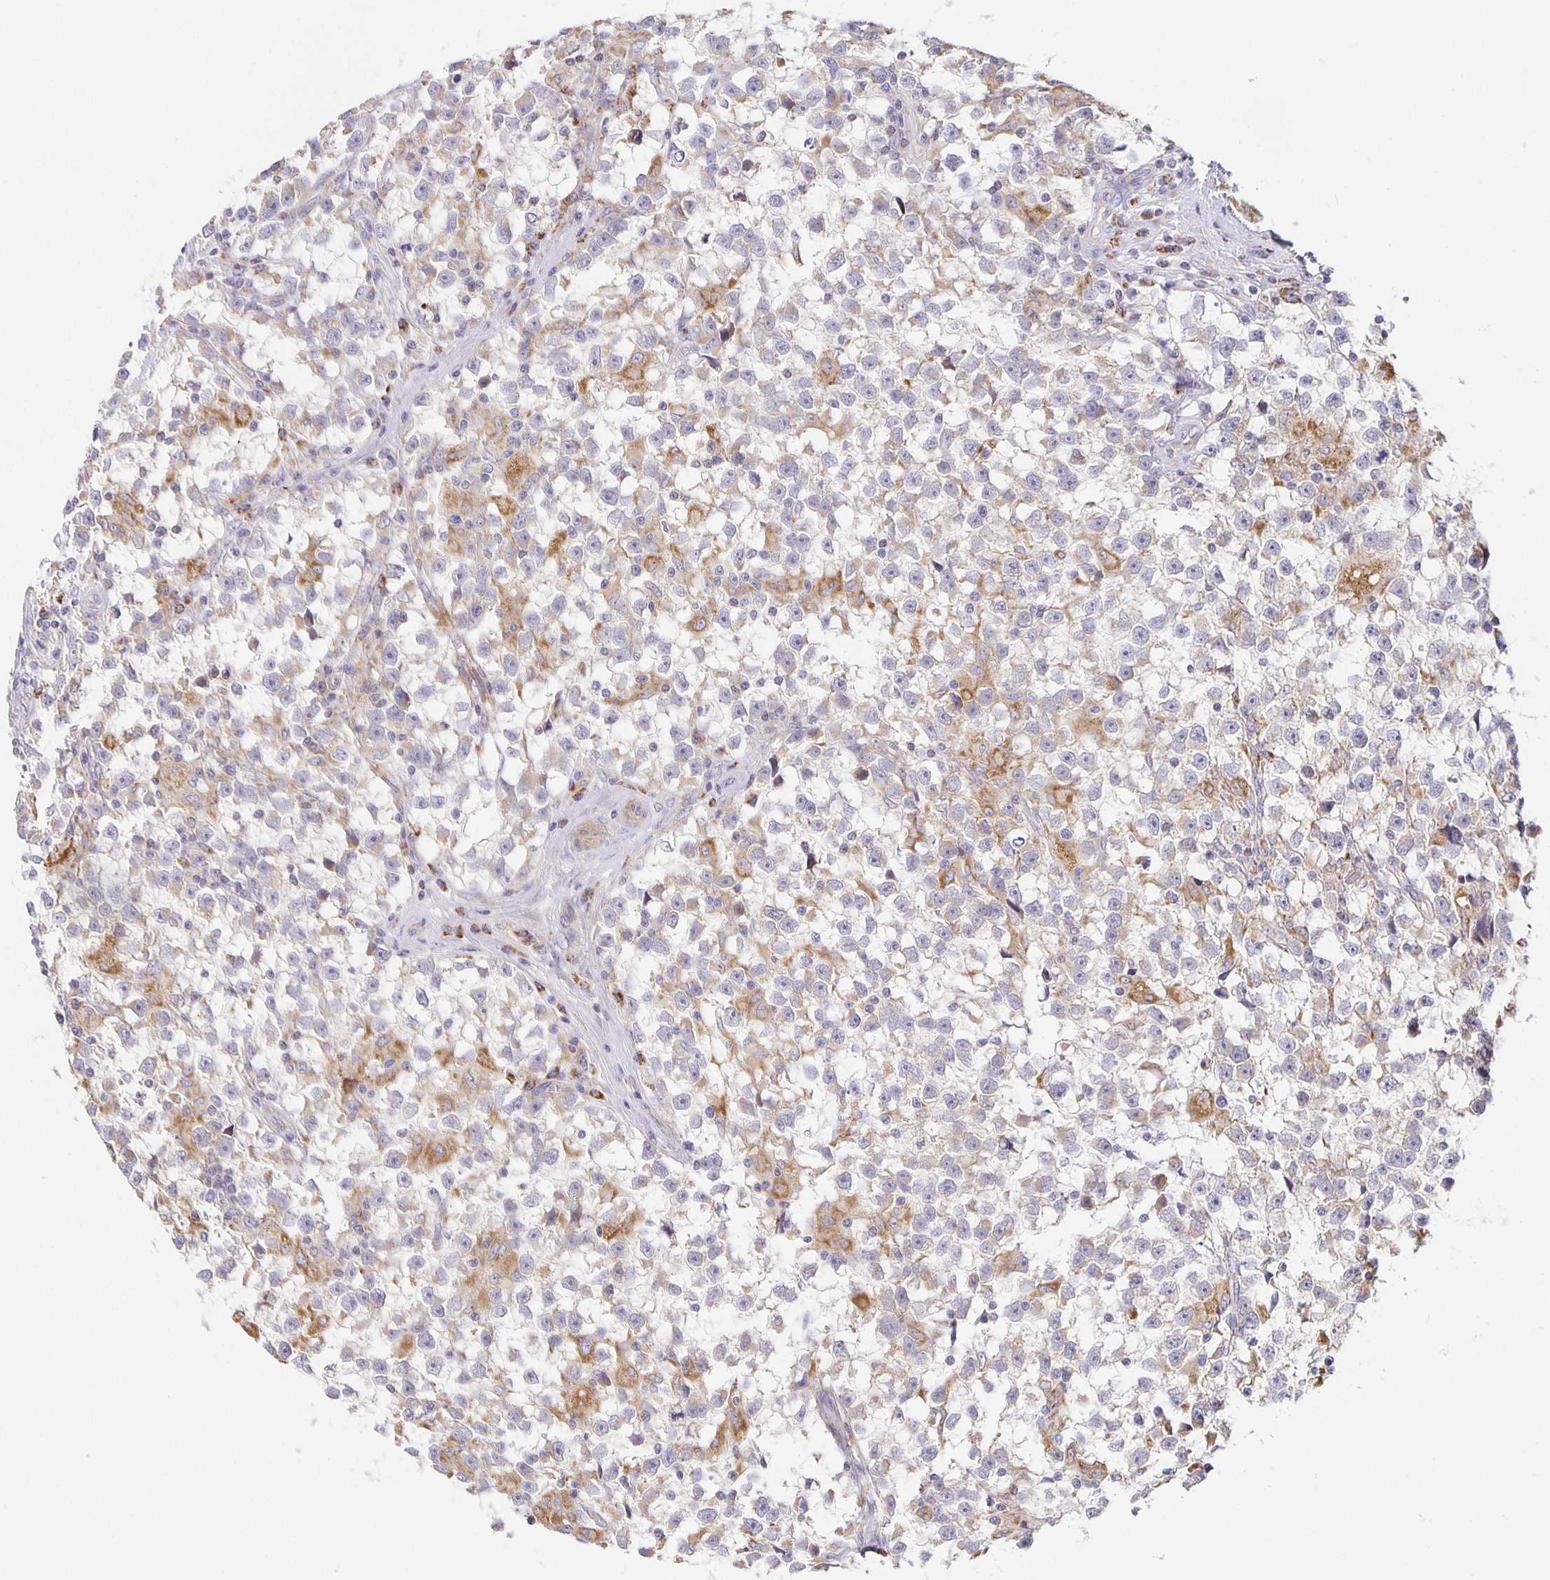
{"staining": {"intensity": "negative", "quantity": "none", "location": "none"}, "tissue": "testis cancer", "cell_type": "Tumor cells", "image_type": "cancer", "snomed": [{"axis": "morphology", "description": "Seminoma, NOS"}, {"axis": "topography", "description": "Testis"}], "caption": "A photomicrograph of human testis cancer is negative for staining in tumor cells.", "gene": "FLRT3", "patient": {"sex": "male", "age": 31}}